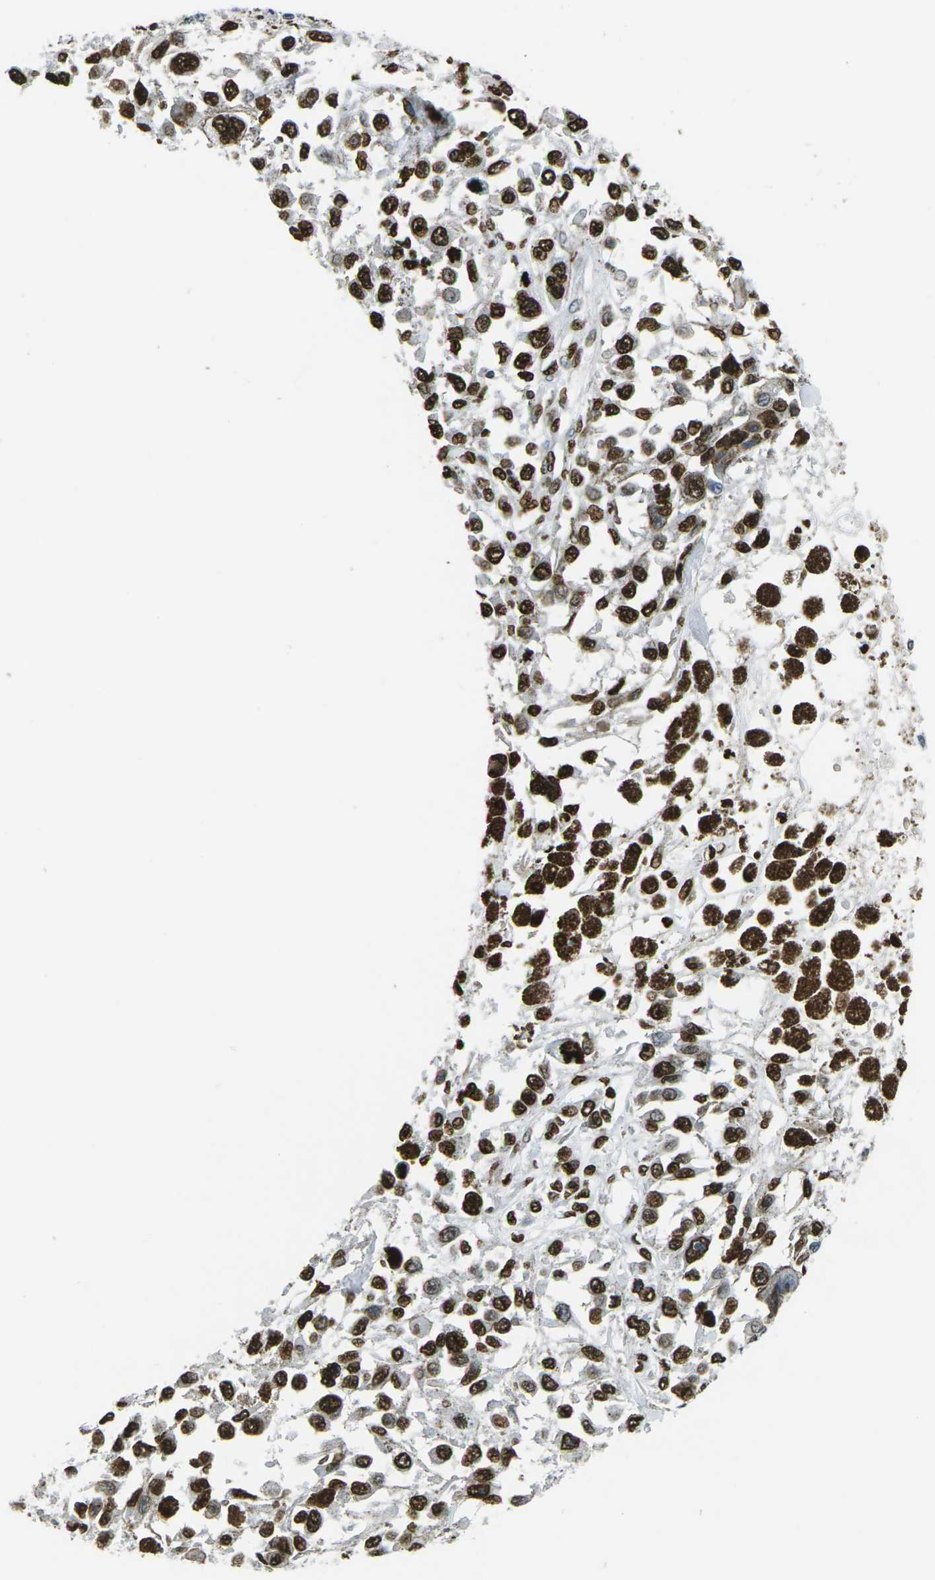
{"staining": {"intensity": "strong", "quantity": ">75%", "location": "nuclear"}, "tissue": "melanoma", "cell_type": "Tumor cells", "image_type": "cancer", "snomed": [{"axis": "morphology", "description": "Malignant melanoma, Metastatic site"}, {"axis": "topography", "description": "Lymph node"}], "caption": "Malignant melanoma (metastatic site) tissue exhibits strong nuclear staining in approximately >75% of tumor cells", "gene": "DRAXIN", "patient": {"sex": "male", "age": 59}}